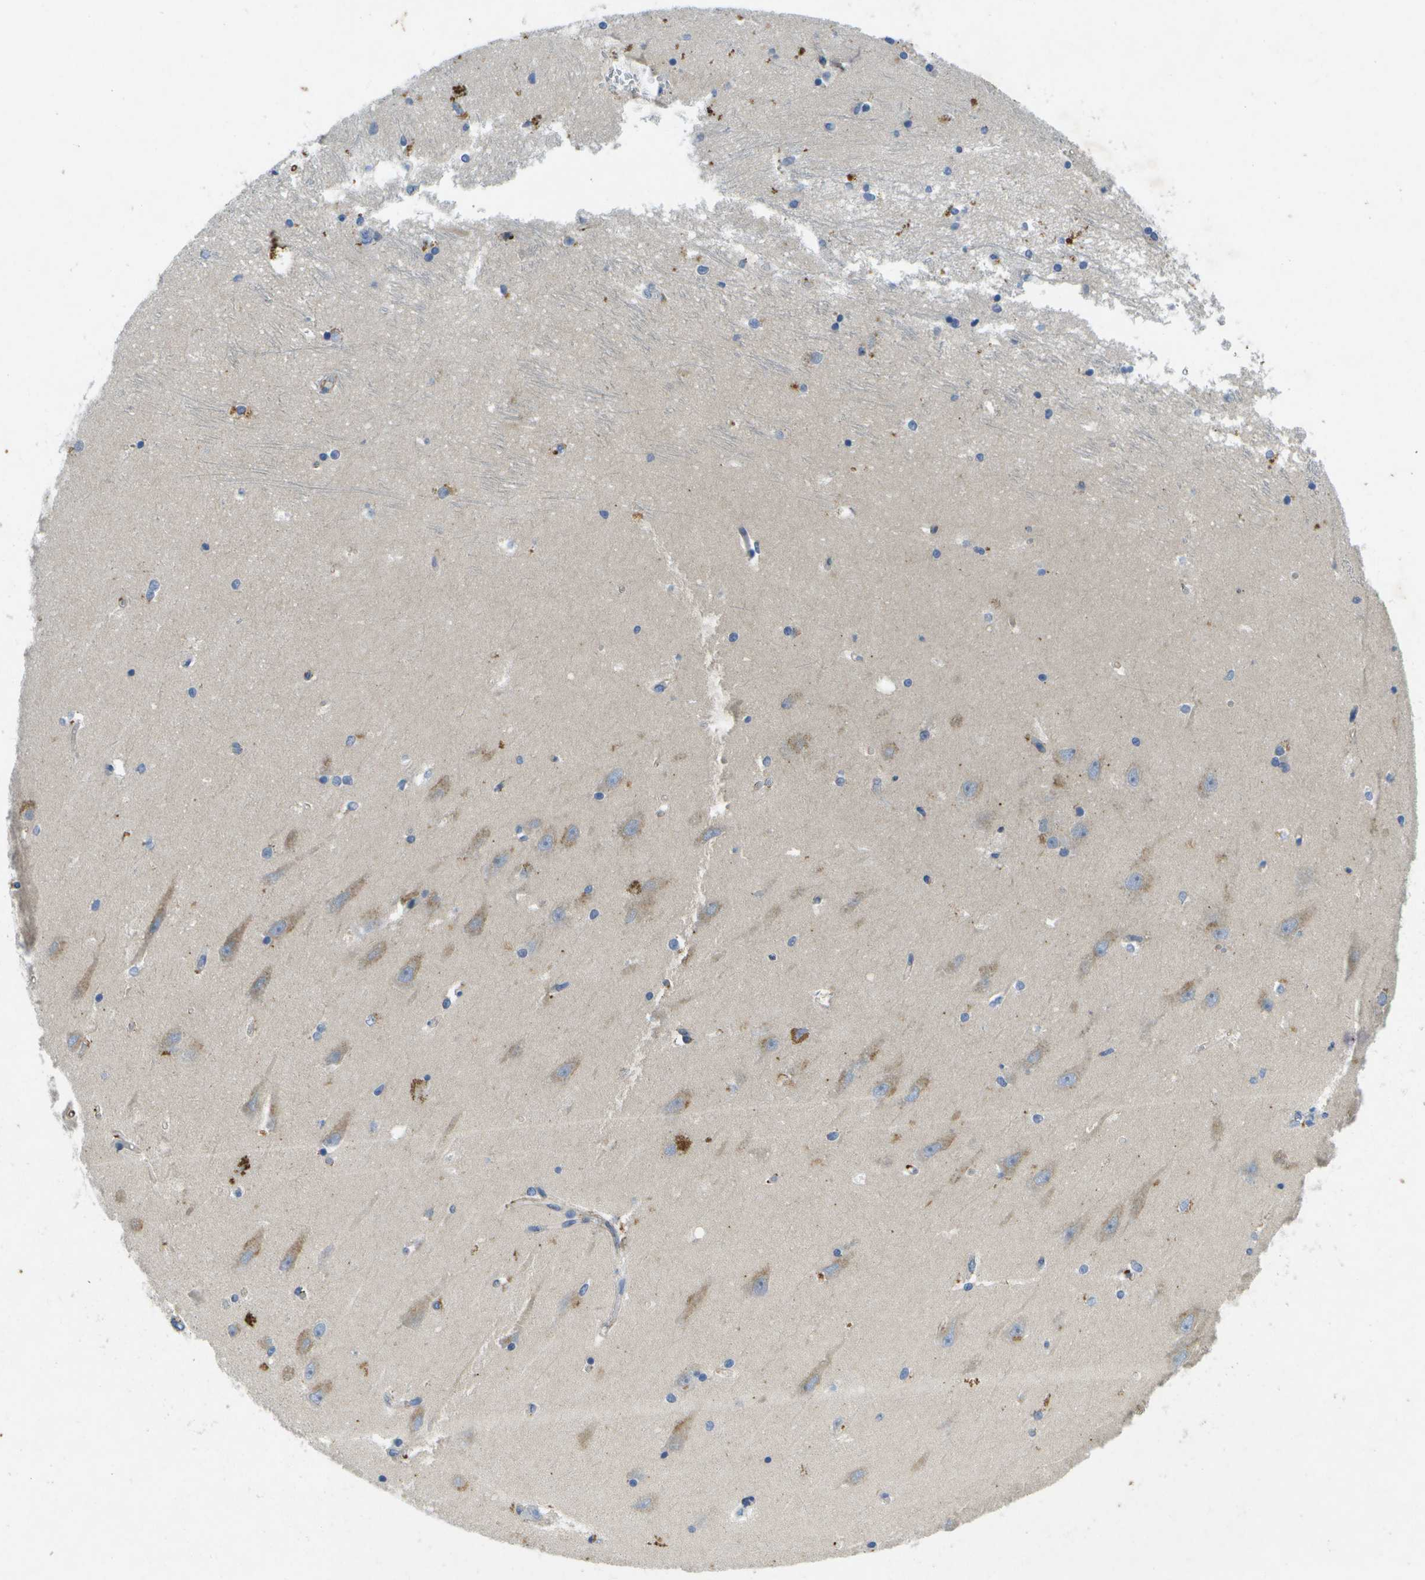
{"staining": {"intensity": "weak", "quantity": "<25%", "location": "cytoplasmic/membranous"}, "tissue": "hippocampus", "cell_type": "Glial cells", "image_type": "normal", "snomed": [{"axis": "morphology", "description": "Normal tissue, NOS"}, {"axis": "topography", "description": "Hippocampus"}], "caption": "Glial cells are negative for brown protein staining in normal hippocampus. (Immunohistochemistry (ihc), brightfield microscopy, high magnification).", "gene": "LIPG", "patient": {"sex": "male", "age": 45}}